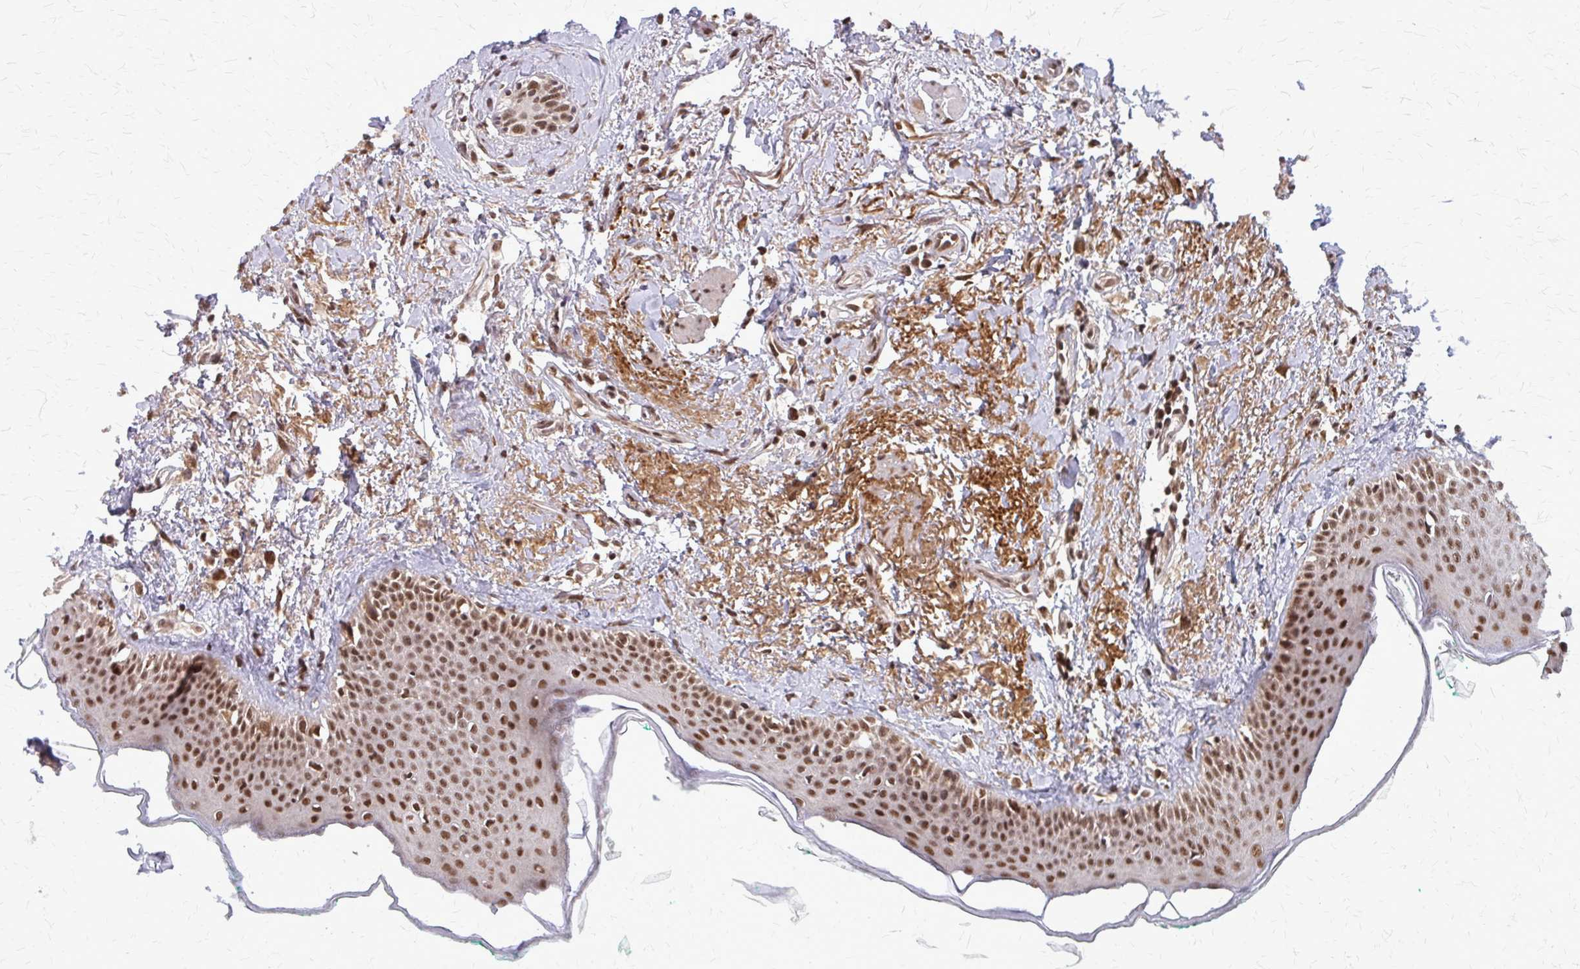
{"staining": {"intensity": "moderate", "quantity": ">75%", "location": "nuclear"}, "tissue": "oral mucosa", "cell_type": "Squamous epithelial cells", "image_type": "normal", "snomed": [{"axis": "morphology", "description": "Normal tissue, NOS"}, {"axis": "topography", "description": "Oral tissue"}], "caption": "Protein staining shows moderate nuclear expression in approximately >75% of squamous epithelial cells in normal oral mucosa.", "gene": "HDAC3", "patient": {"sex": "female", "age": 70}}